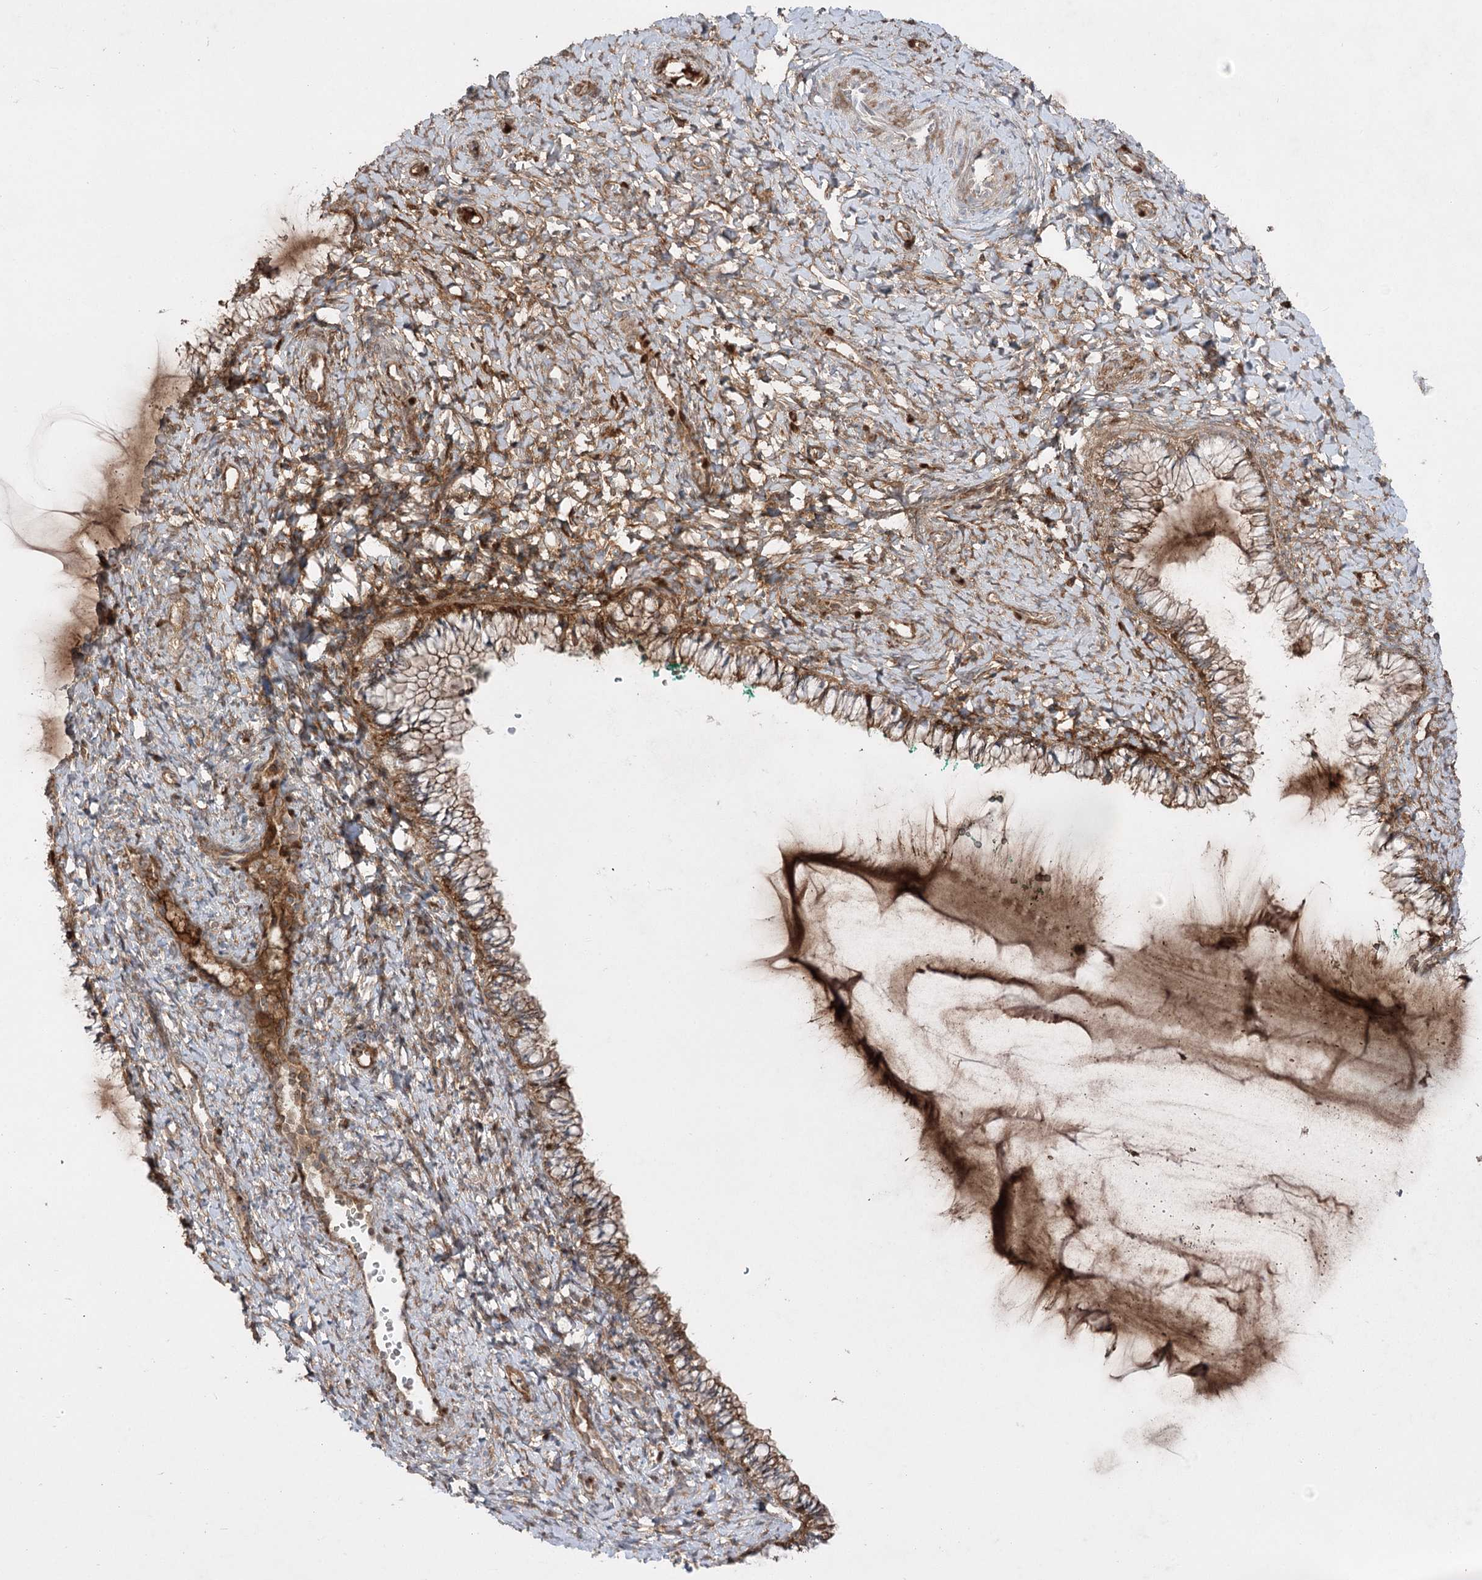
{"staining": {"intensity": "moderate", "quantity": "25%-75%", "location": "cytoplasmic/membranous"}, "tissue": "cervix", "cell_type": "Glandular cells", "image_type": "normal", "snomed": [{"axis": "morphology", "description": "Normal tissue, NOS"}, {"axis": "morphology", "description": "Adenocarcinoma, NOS"}, {"axis": "topography", "description": "Cervix"}], "caption": "Glandular cells display moderate cytoplasmic/membranous staining in about 25%-75% of cells in normal cervix. Nuclei are stained in blue.", "gene": "PLEKHA5", "patient": {"sex": "female", "age": 29}}